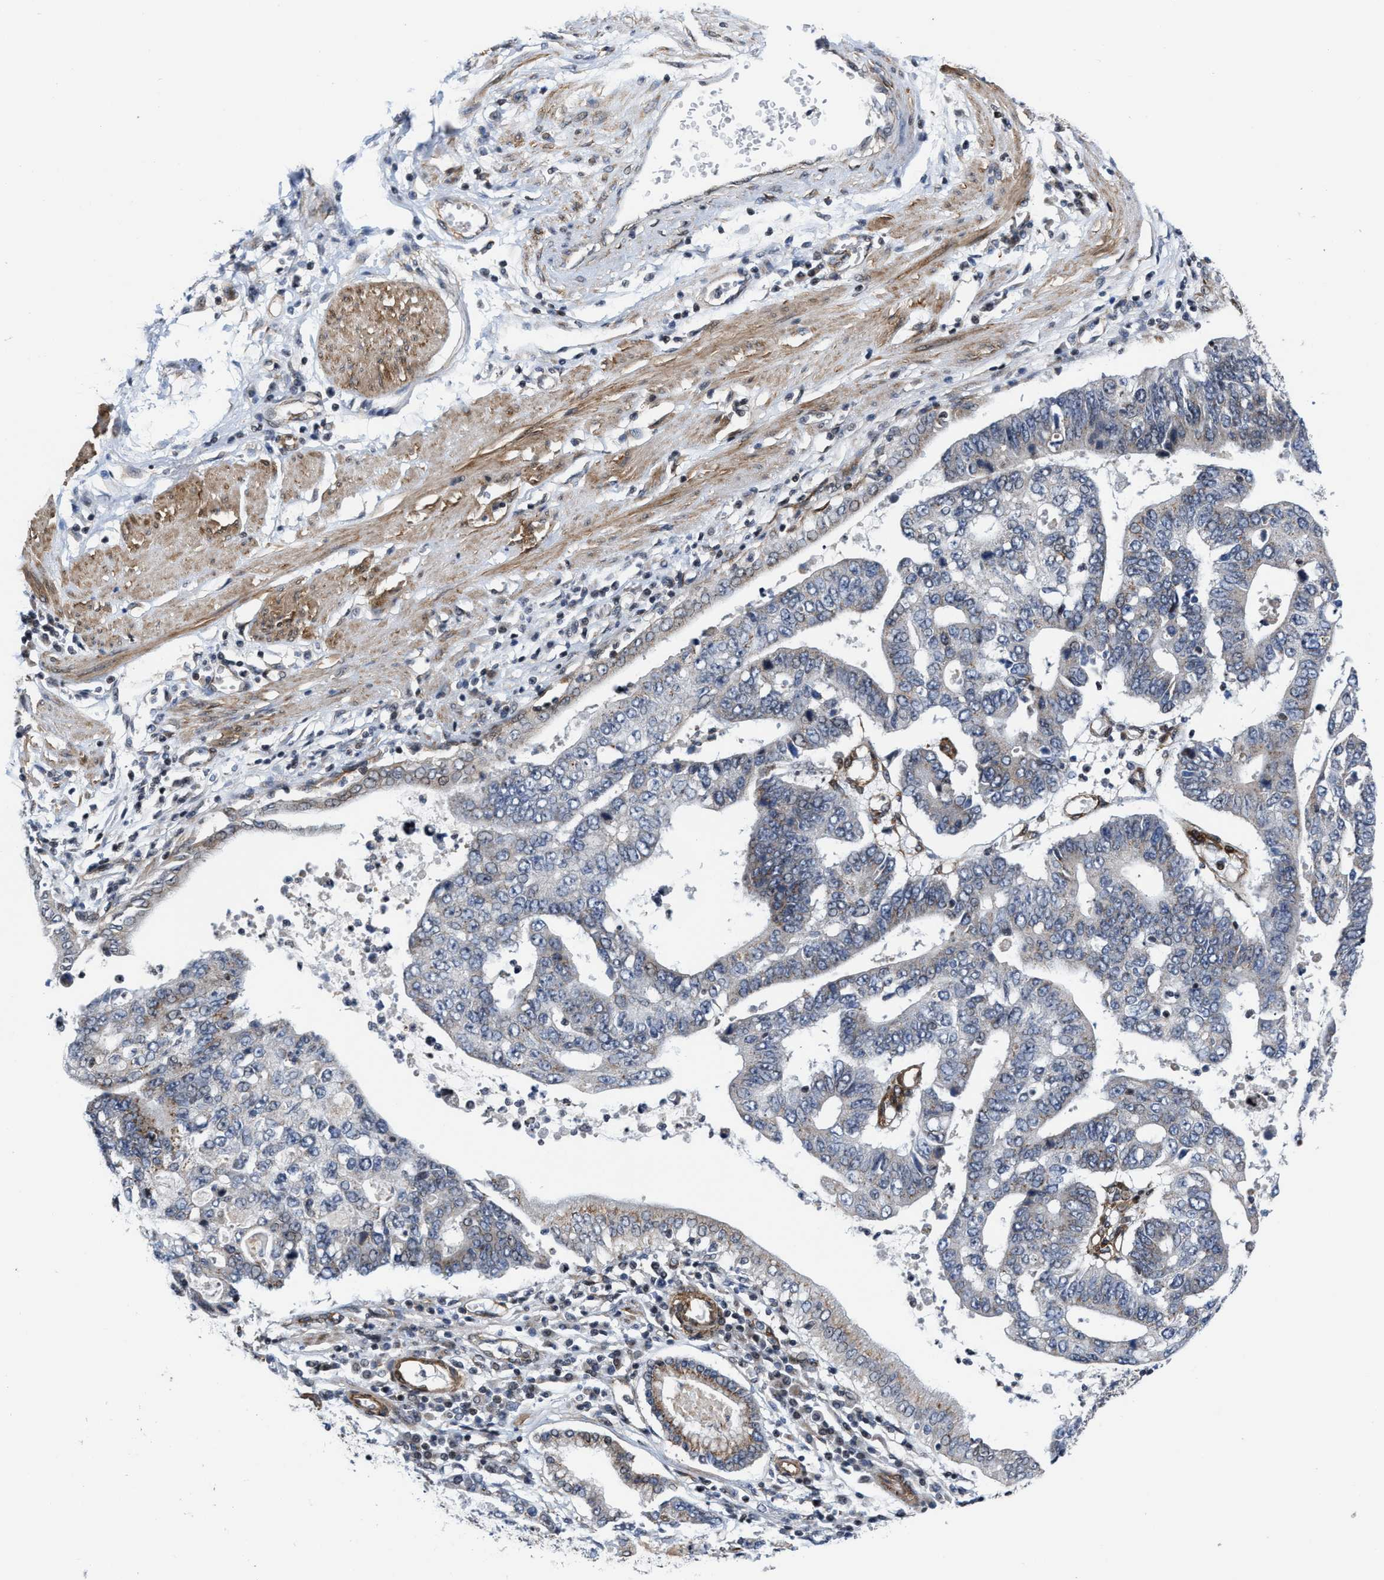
{"staining": {"intensity": "weak", "quantity": "25%-75%", "location": "cytoplasmic/membranous"}, "tissue": "stomach cancer", "cell_type": "Tumor cells", "image_type": "cancer", "snomed": [{"axis": "morphology", "description": "Adenocarcinoma, NOS"}, {"axis": "topography", "description": "Stomach"}], "caption": "This is a micrograph of immunohistochemistry staining of stomach cancer, which shows weak staining in the cytoplasmic/membranous of tumor cells.", "gene": "TGFB1I1", "patient": {"sex": "male", "age": 59}}